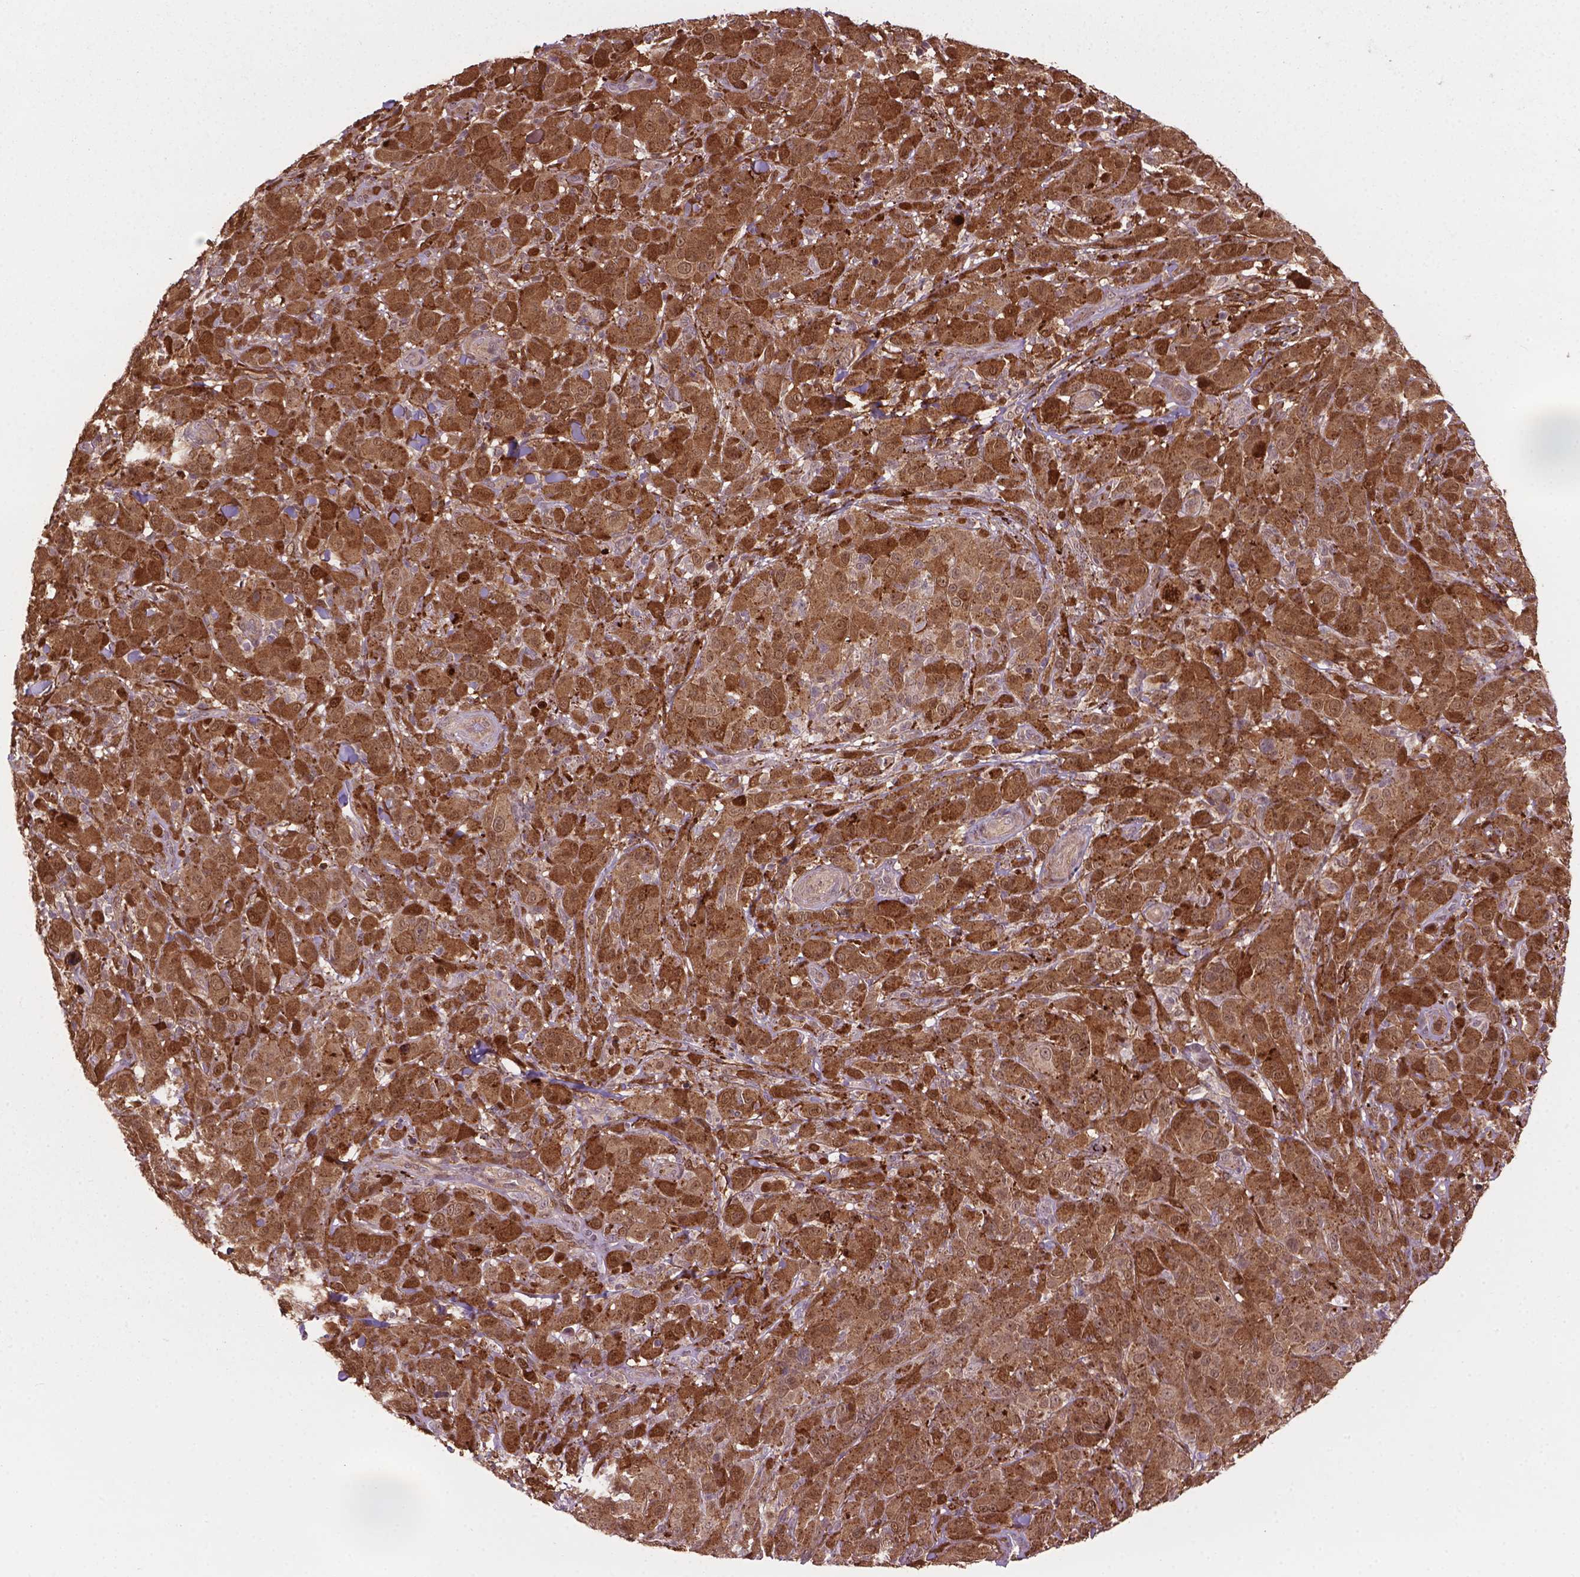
{"staining": {"intensity": "moderate", "quantity": ">75%", "location": "cytoplasmic/membranous,nuclear"}, "tissue": "melanoma", "cell_type": "Tumor cells", "image_type": "cancer", "snomed": [{"axis": "morphology", "description": "Malignant melanoma, NOS"}, {"axis": "topography", "description": "Skin"}], "caption": "Protein expression analysis of human malignant melanoma reveals moderate cytoplasmic/membranous and nuclear staining in about >75% of tumor cells. The staining was performed using DAB (3,3'-diaminobenzidine) to visualize the protein expression in brown, while the nuclei were stained in blue with hematoxylin (Magnification: 20x).", "gene": "PLIN3", "patient": {"sex": "female", "age": 87}}